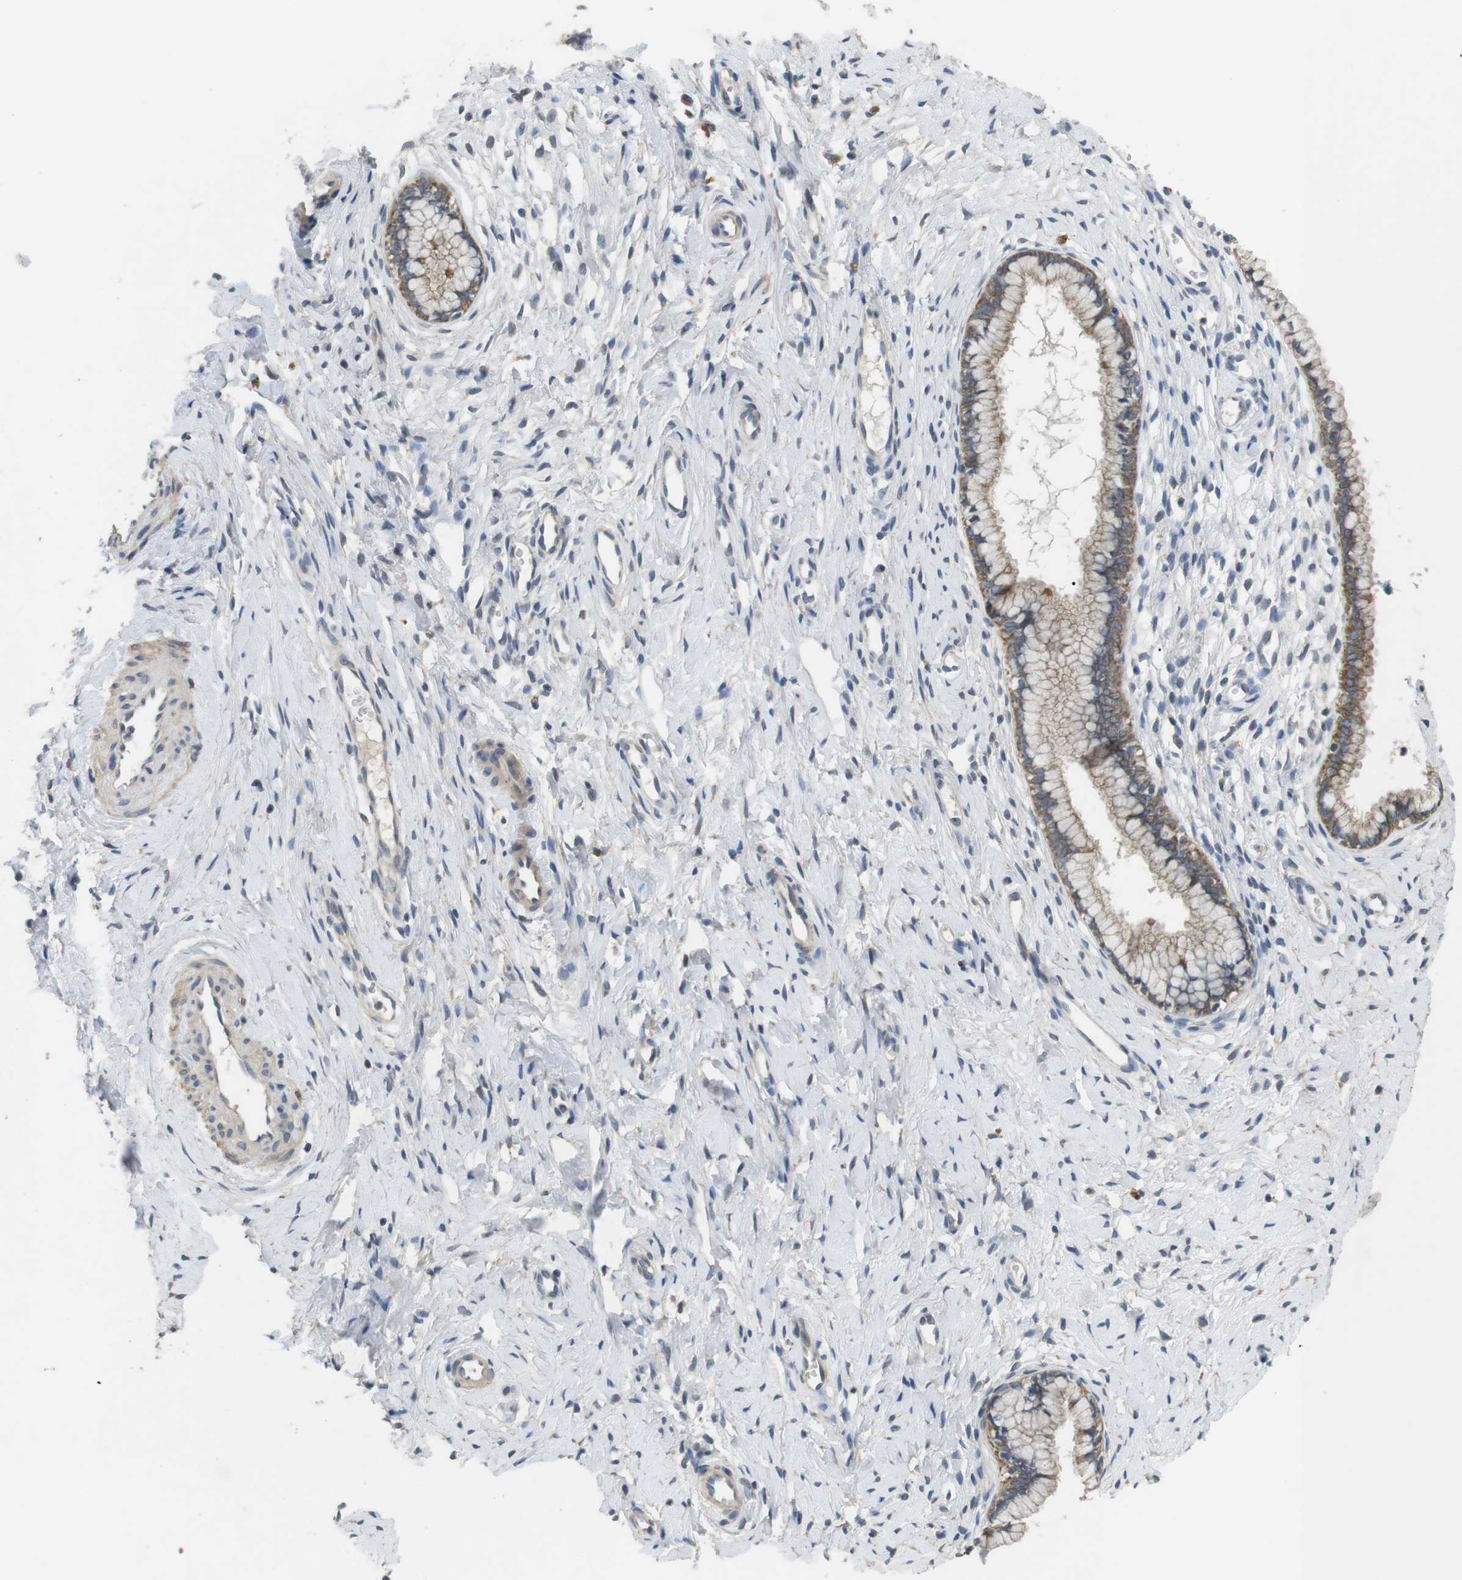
{"staining": {"intensity": "moderate", "quantity": ">75%", "location": "cytoplasmic/membranous"}, "tissue": "cervix", "cell_type": "Glandular cells", "image_type": "normal", "snomed": [{"axis": "morphology", "description": "Normal tissue, NOS"}, {"axis": "topography", "description": "Cervix"}], "caption": "Unremarkable cervix exhibits moderate cytoplasmic/membranous staining in approximately >75% of glandular cells.", "gene": "ADGRL3", "patient": {"sex": "female", "age": 65}}